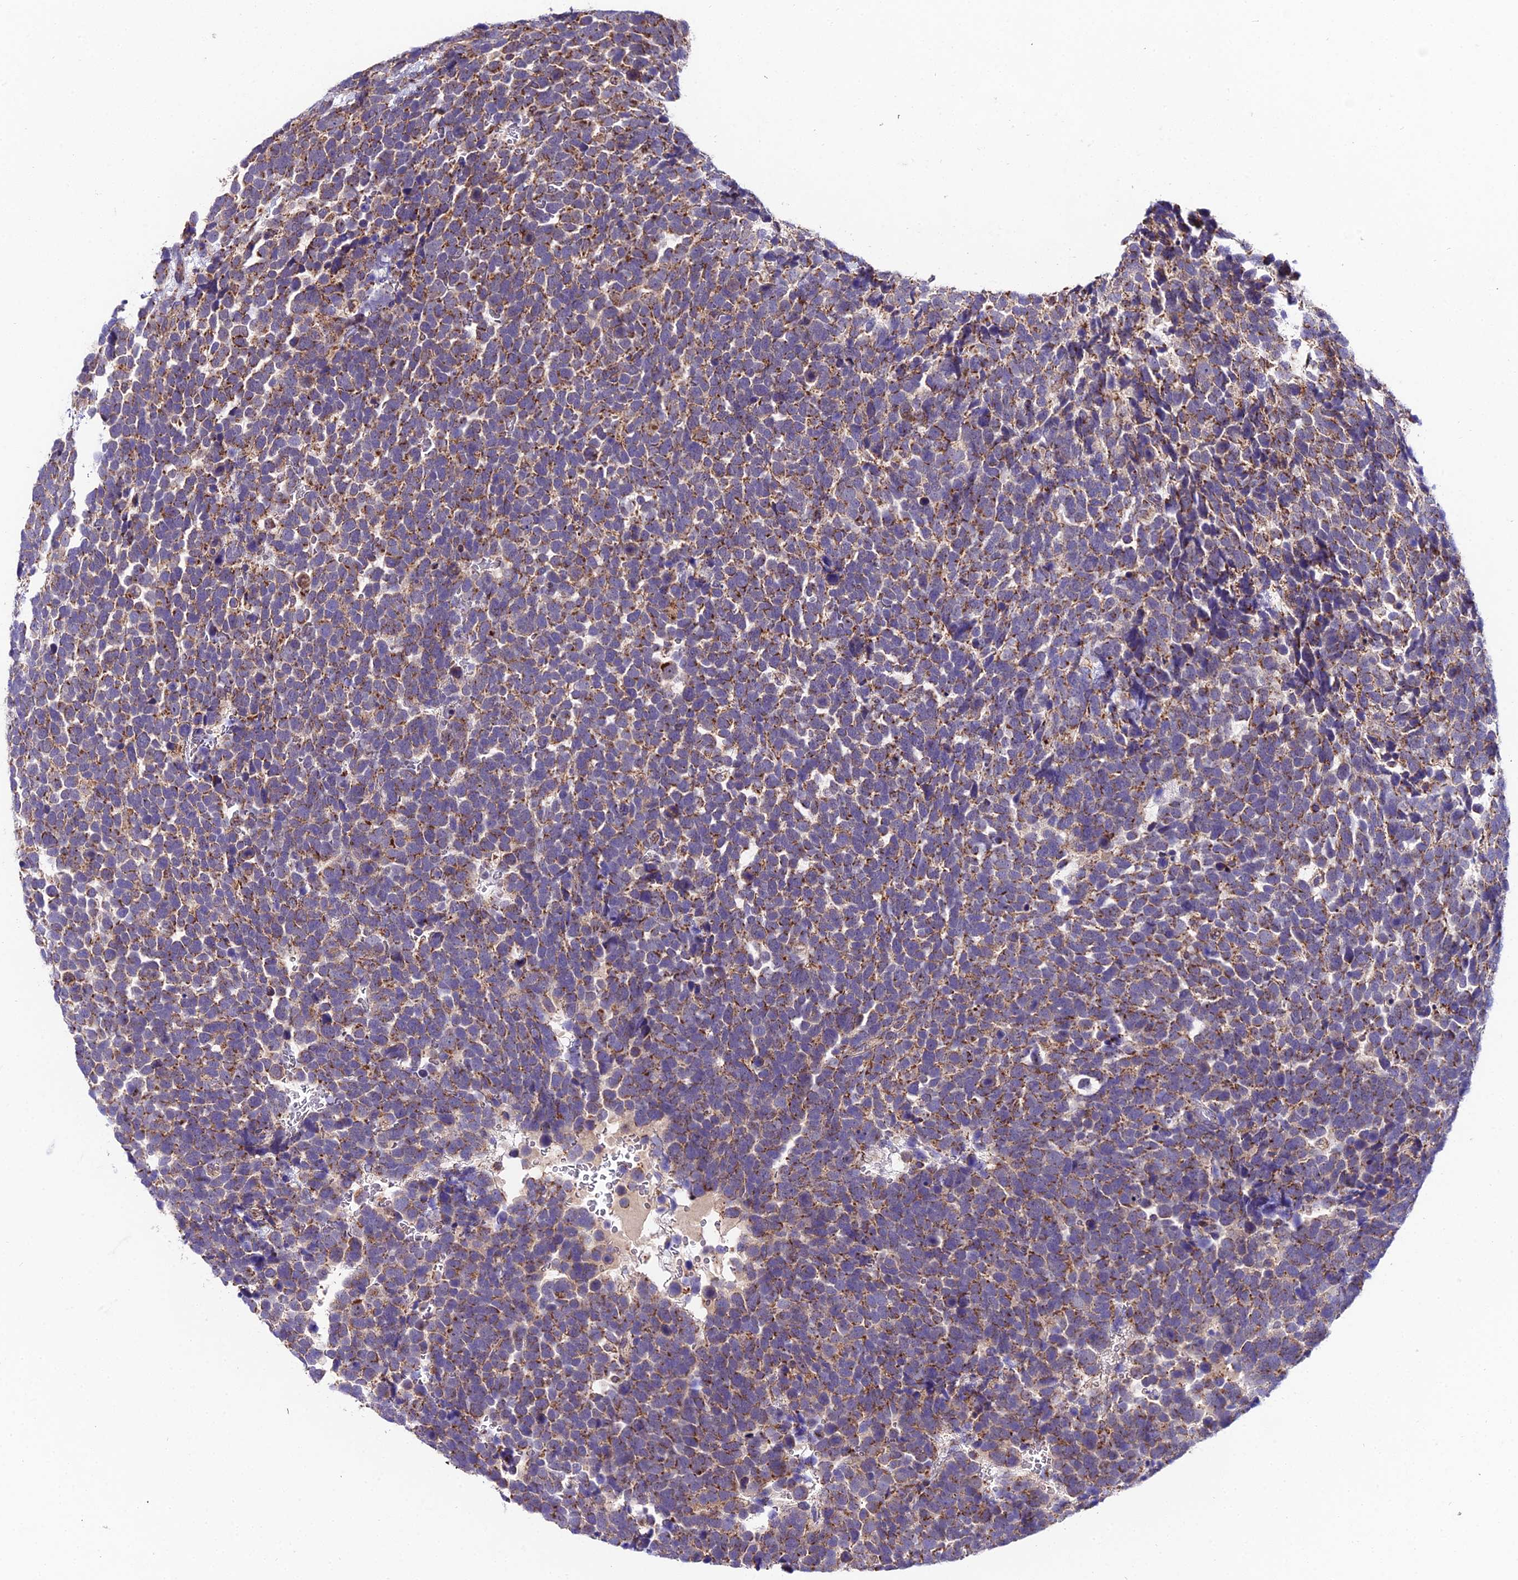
{"staining": {"intensity": "moderate", "quantity": ">75%", "location": "cytoplasmic/membranous"}, "tissue": "urothelial cancer", "cell_type": "Tumor cells", "image_type": "cancer", "snomed": [{"axis": "morphology", "description": "Urothelial carcinoma, High grade"}, {"axis": "topography", "description": "Urinary bladder"}], "caption": "High-power microscopy captured an immunohistochemistry (IHC) photomicrograph of urothelial cancer, revealing moderate cytoplasmic/membranous positivity in approximately >75% of tumor cells. (DAB (3,3'-diaminobenzidine) IHC, brown staining for protein, blue staining for nuclei).", "gene": "PSMD2", "patient": {"sex": "female", "age": 82}}